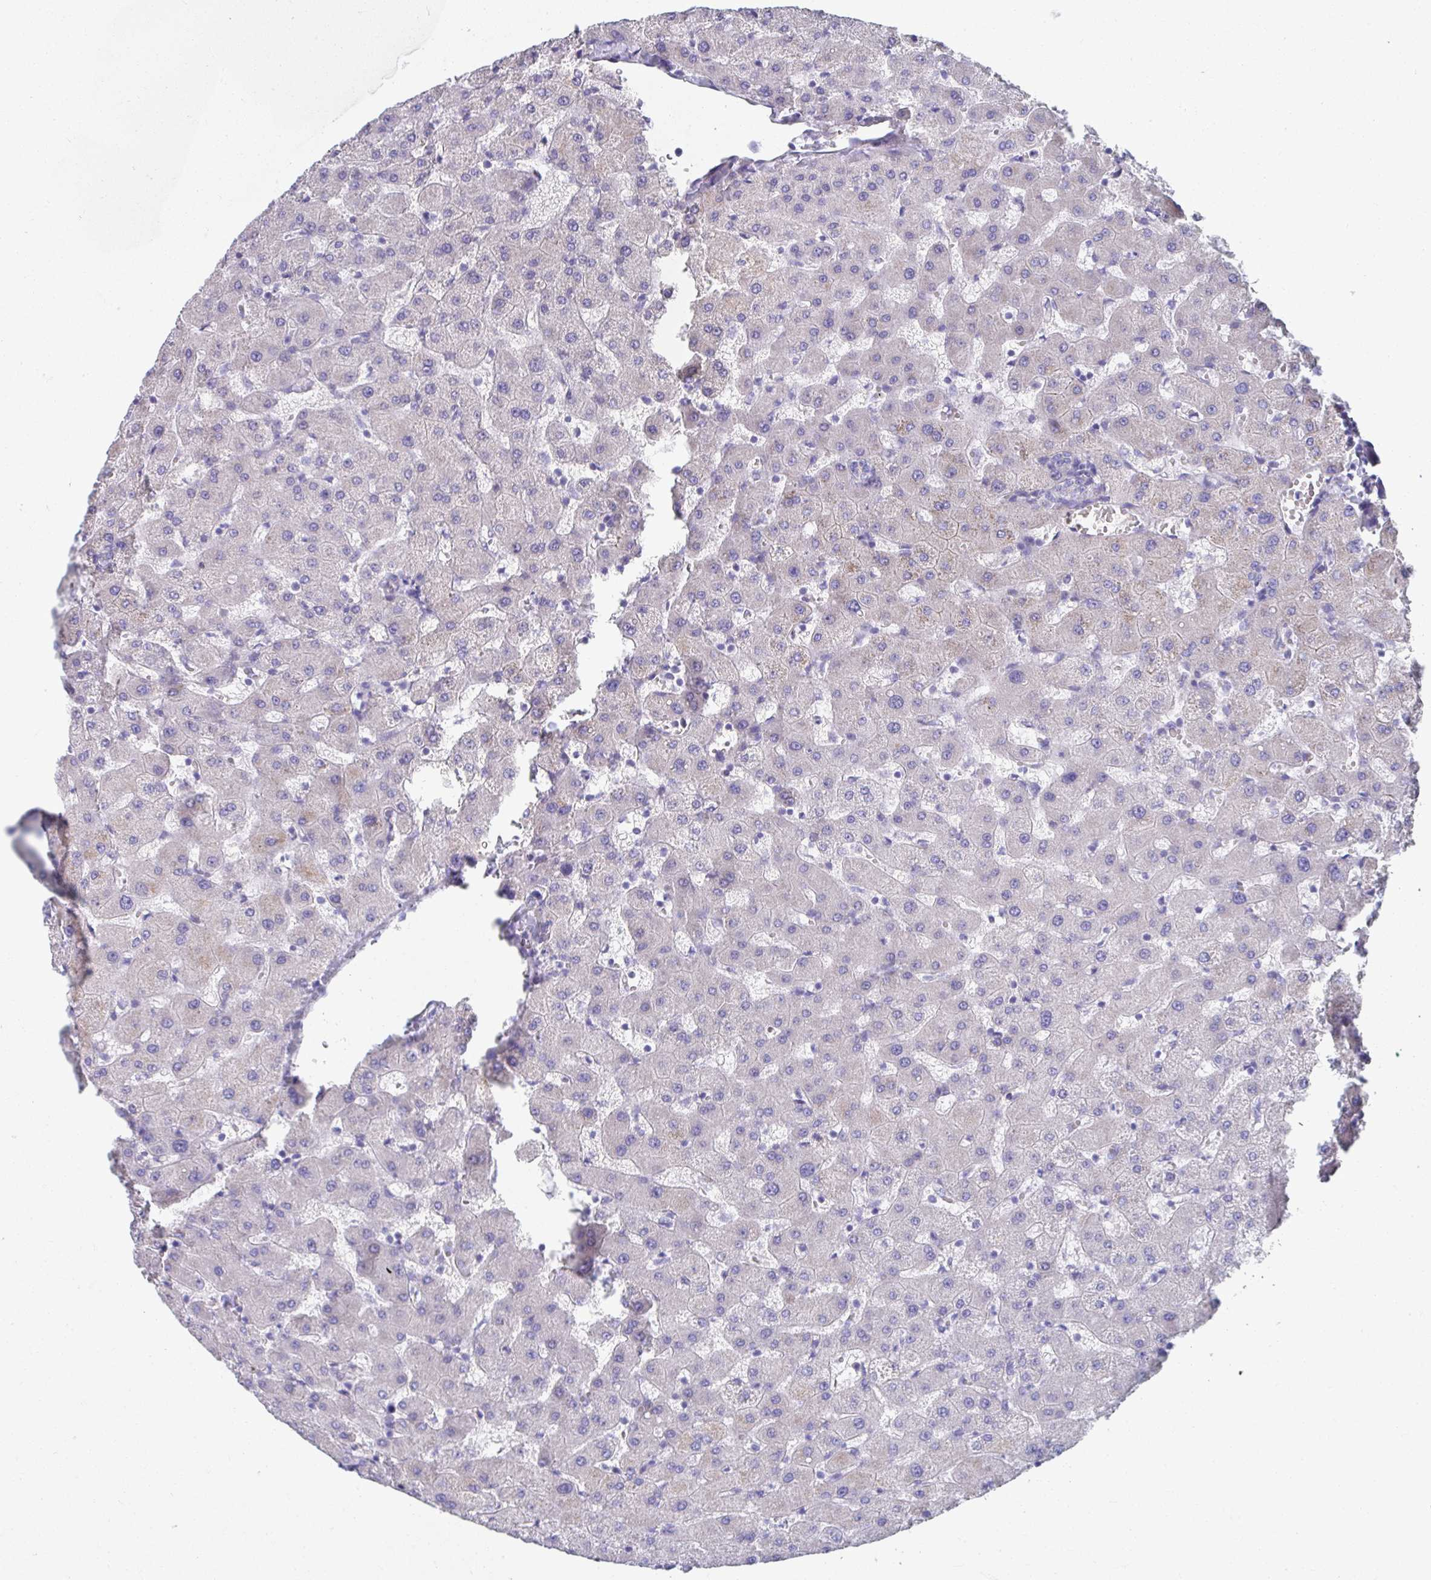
{"staining": {"intensity": "negative", "quantity": "none", "location": "none"}, "tissue": "liver", "cell_type": "Cholangiocytes", "image_type": "normal", "snomed": [{"axis": "morphology", "description": "Normal tissue, NOS"}, {"axis": "topography", "description": "Liver"}], "caption": "High magnification brightfield microscopy of unremarkable liver stained with DAB (brown) and counterstained with hematoxylin (blue): cholangiocytes show no significant positivity. (DAB immunohistochemistry with hematoxylin counter stain).", "gene": "TMPRSS2", "patient": {"sex": "female", "age": 63}}